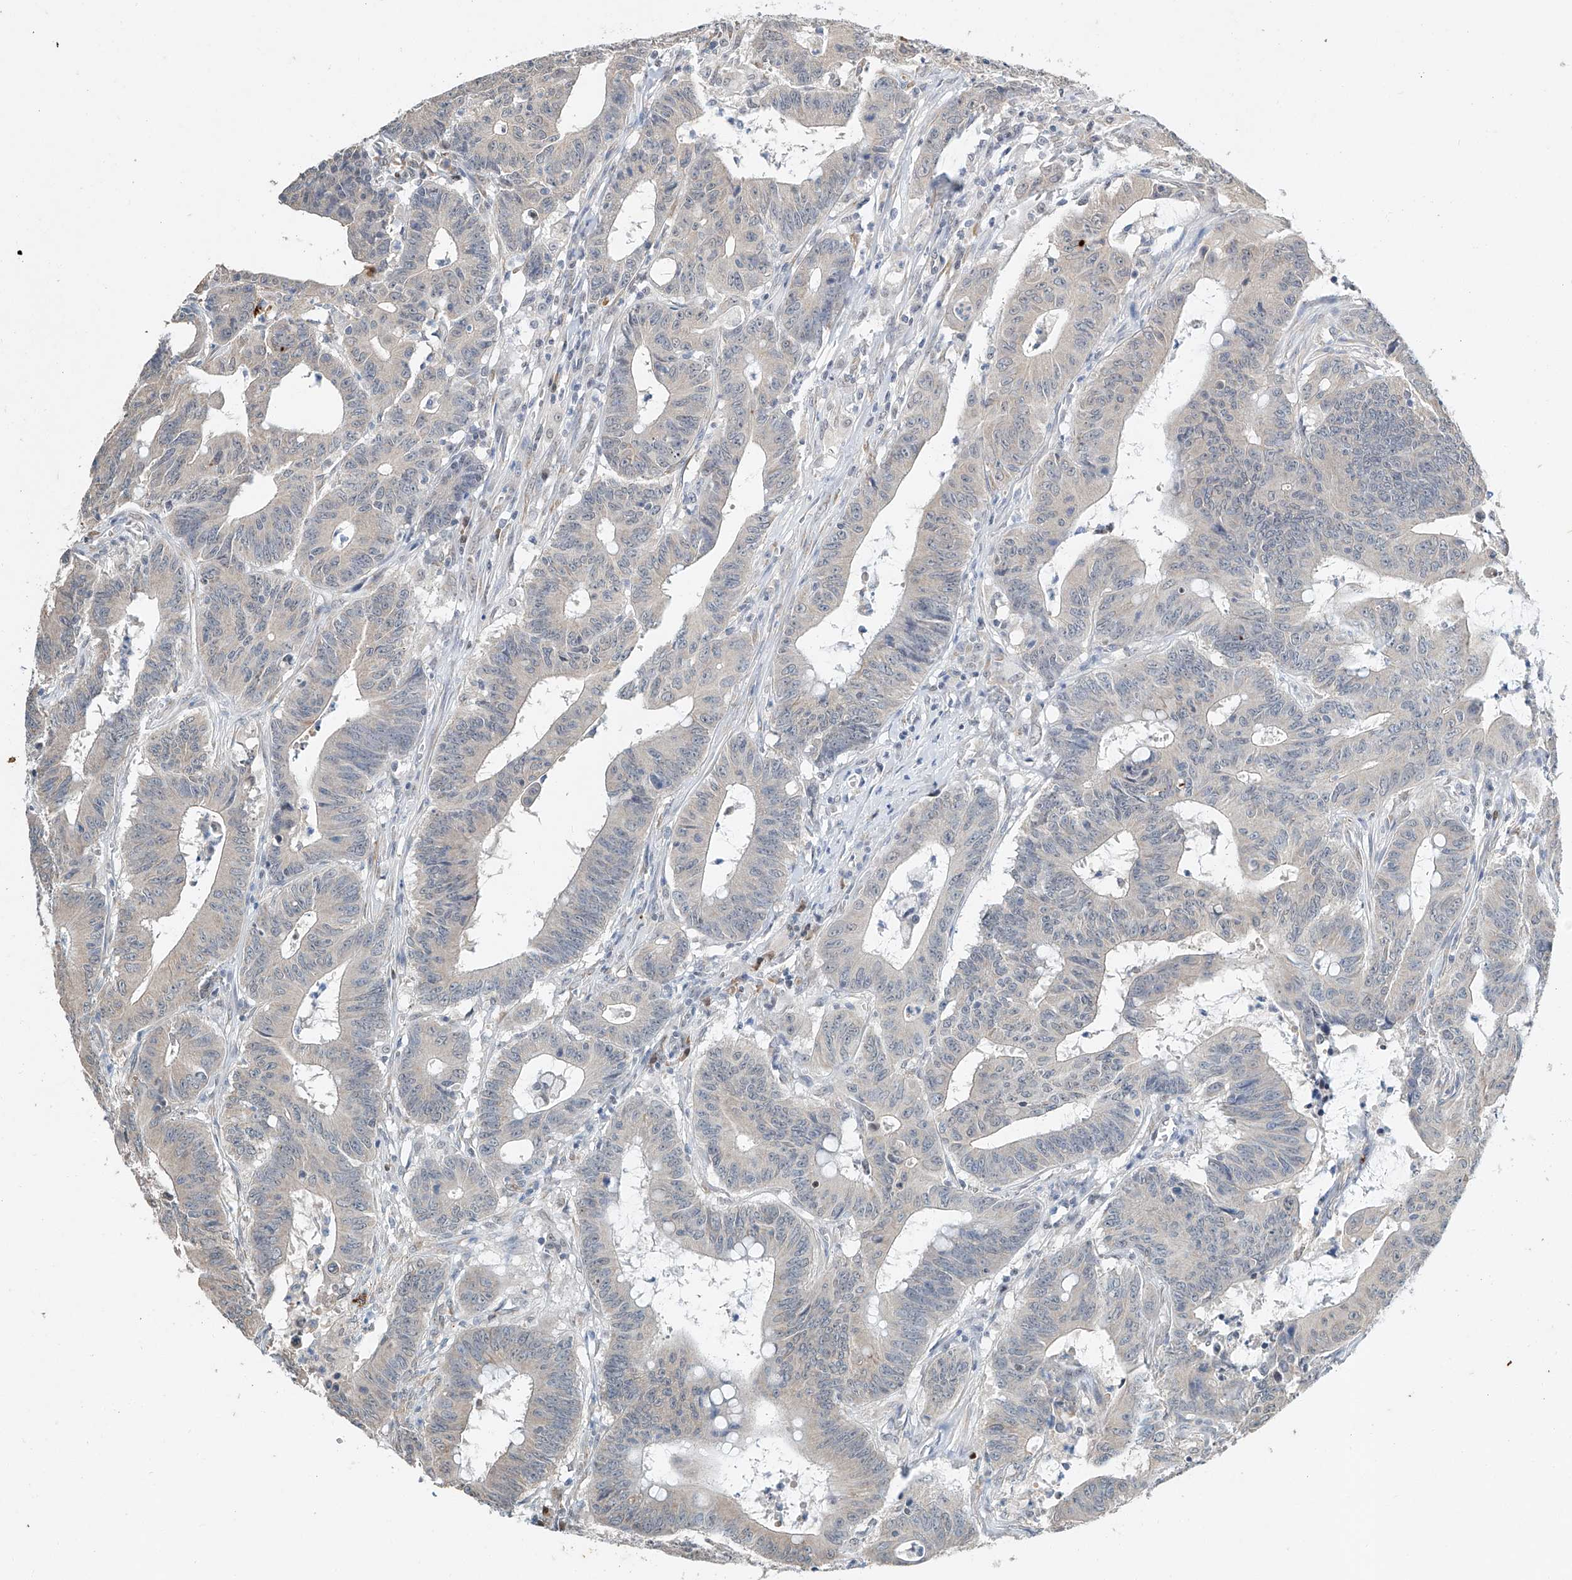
{"staining": {"intensity": "negative", "quantity": "none", "location": "none"}, "tissue": "colorectal cancer", "cell_type": "Tumor cells", "image_type": "cancer", "snomed": [{"axis": "morphology", "description": "Adenocarcinoma, NOS"}, {"axis": "topography", "description": "Colon"}], "caption": "Colorectal adenocarcinoma was stained to show a protein in brown. There is no significant positivity in tumor cells.", "gene": "CTDP1", "patient": {"sex": "male", "age": 45}}